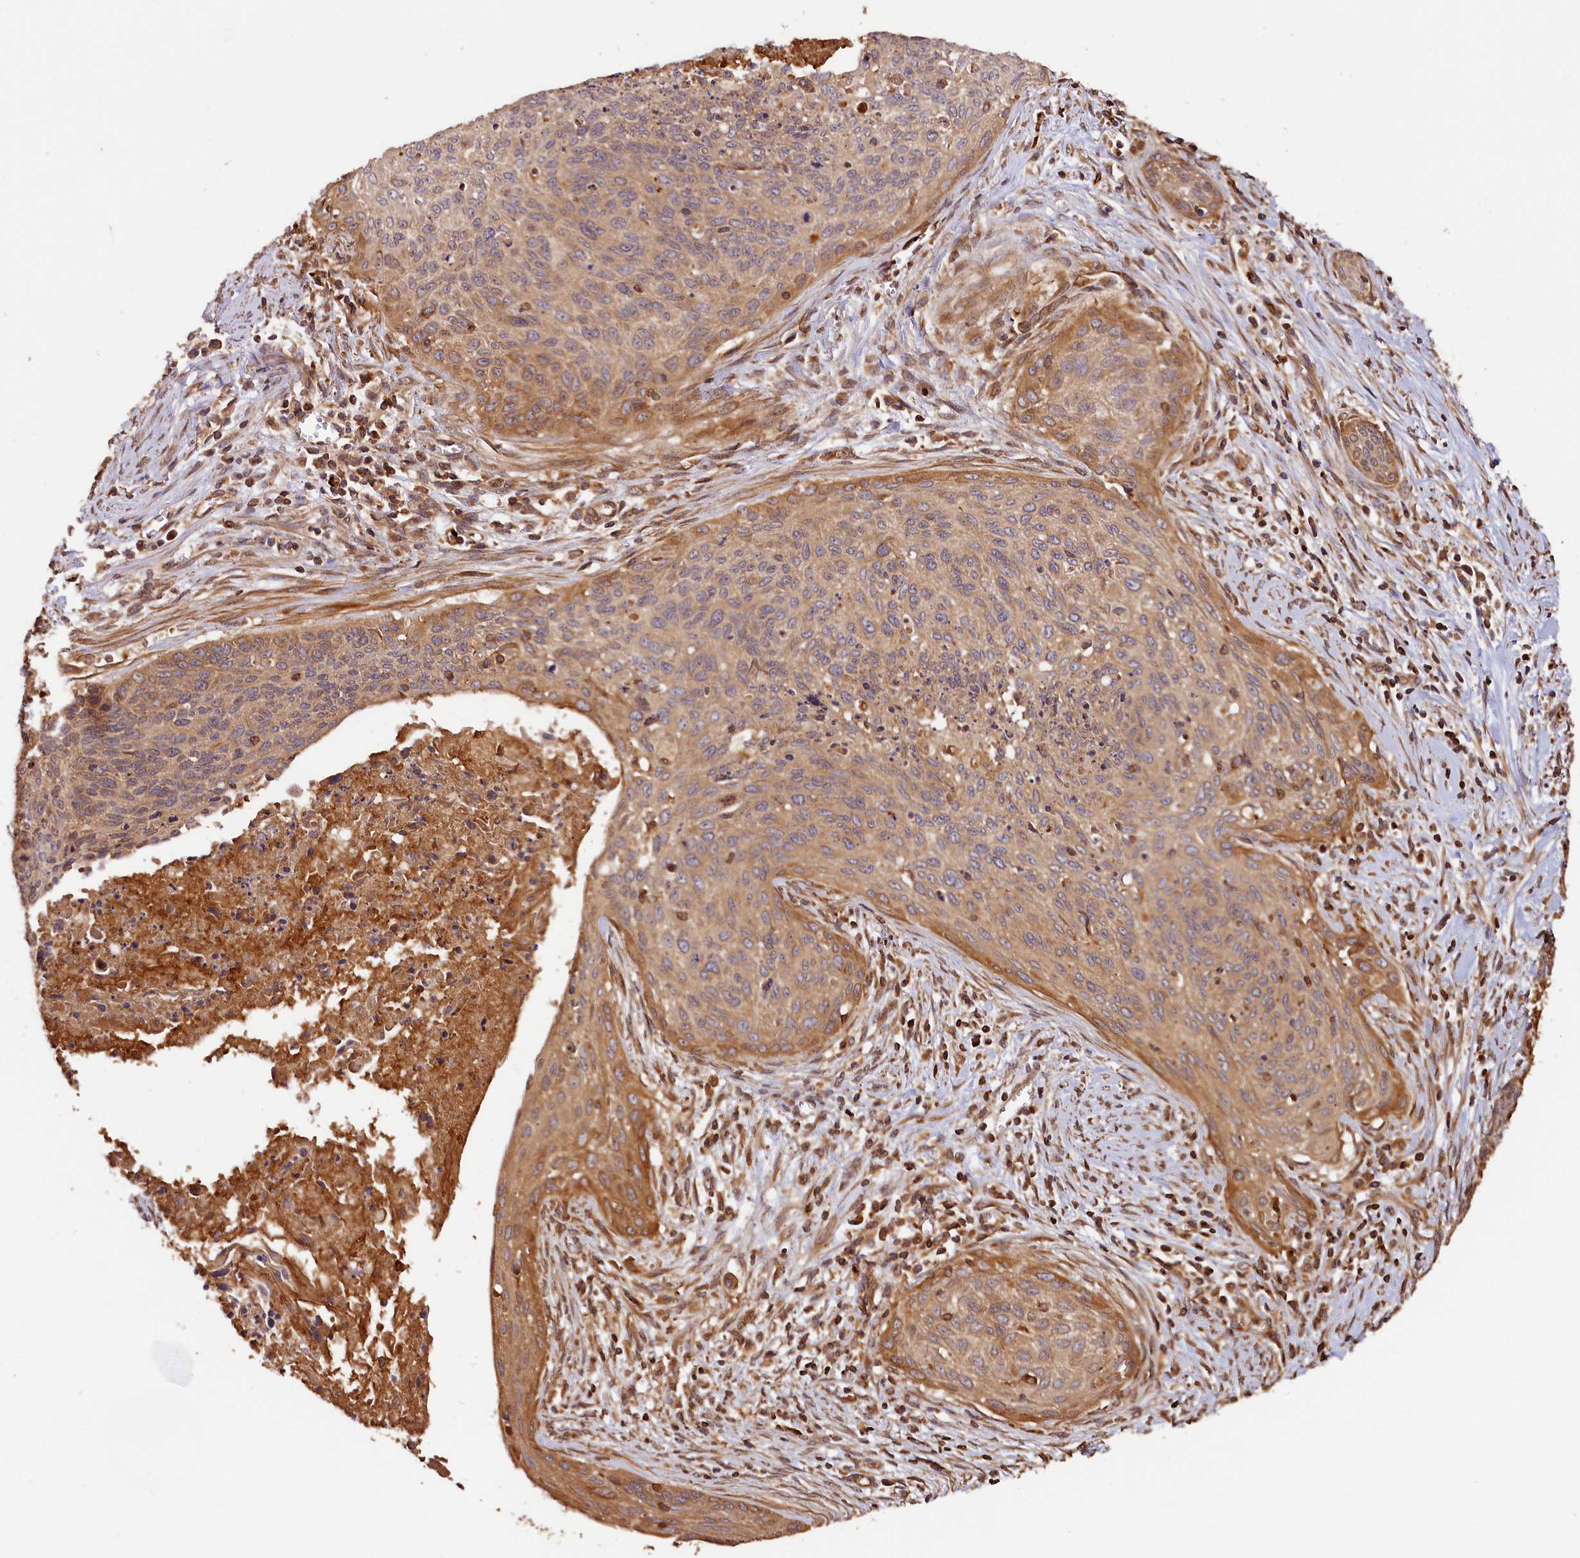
{"staining": {"intensity": "moderate", "quantity": "25%-75%", "location": "cytoplasmic/membranous"}, "tissue": "cervical cancer", "cell_type": "Tumor cells", "image_type": "cancer", "snomed": [{"axis": "morphology", "description": "Squamous cell carcinoma, NOS"}, {"axis": "topography", "description": "Cervix"}], "caption": "A histopathology image of human cervical cancer stained for a protein exhibits moderate cytoplasmic/membranous brown staining in tumor cells.", "gene": "HMOX2", "patient": {"sex": "female", "age": 55}}